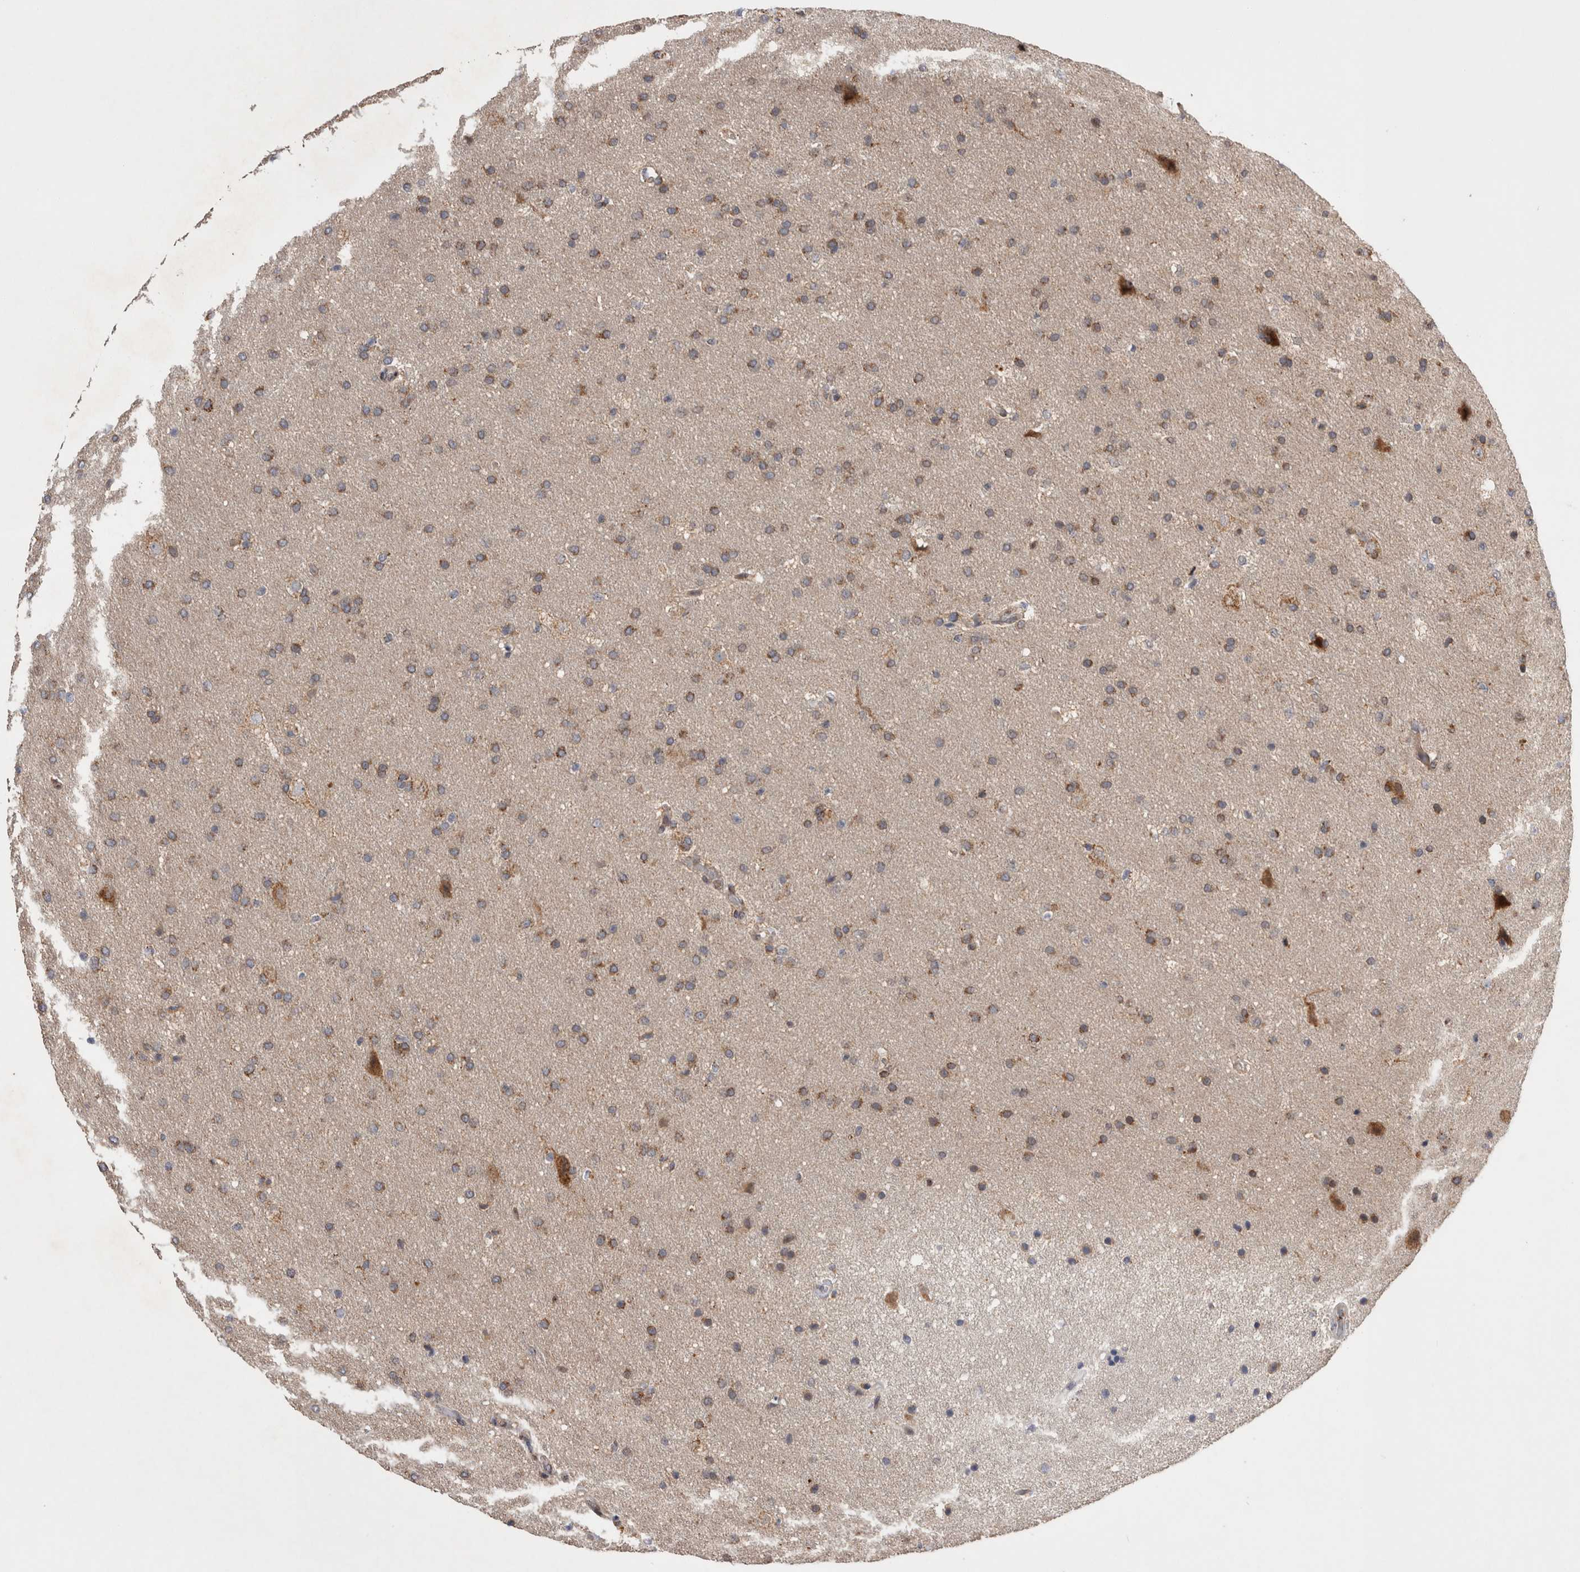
{"staining": {"intensity": "moderate", "quantity": ">75%", "location": "cytoplasmic/membranous"}, "tissue": "glioma", "cell_type": "Tumor cells", "image_type": "cancer", "snomed": [{"axis": "morphology", "description": "Glioma, malignant, Low grade"}, {"axis": "topography", "description": "Brain"}], "caption": "Protein staining of malignant low-grade glioma tissue shows moderate cytoplasmic/membranous staining in approximately >75% of tumor cells.", "gene": "MRPL37", "patient": {"sex": "female", "age": 37}}